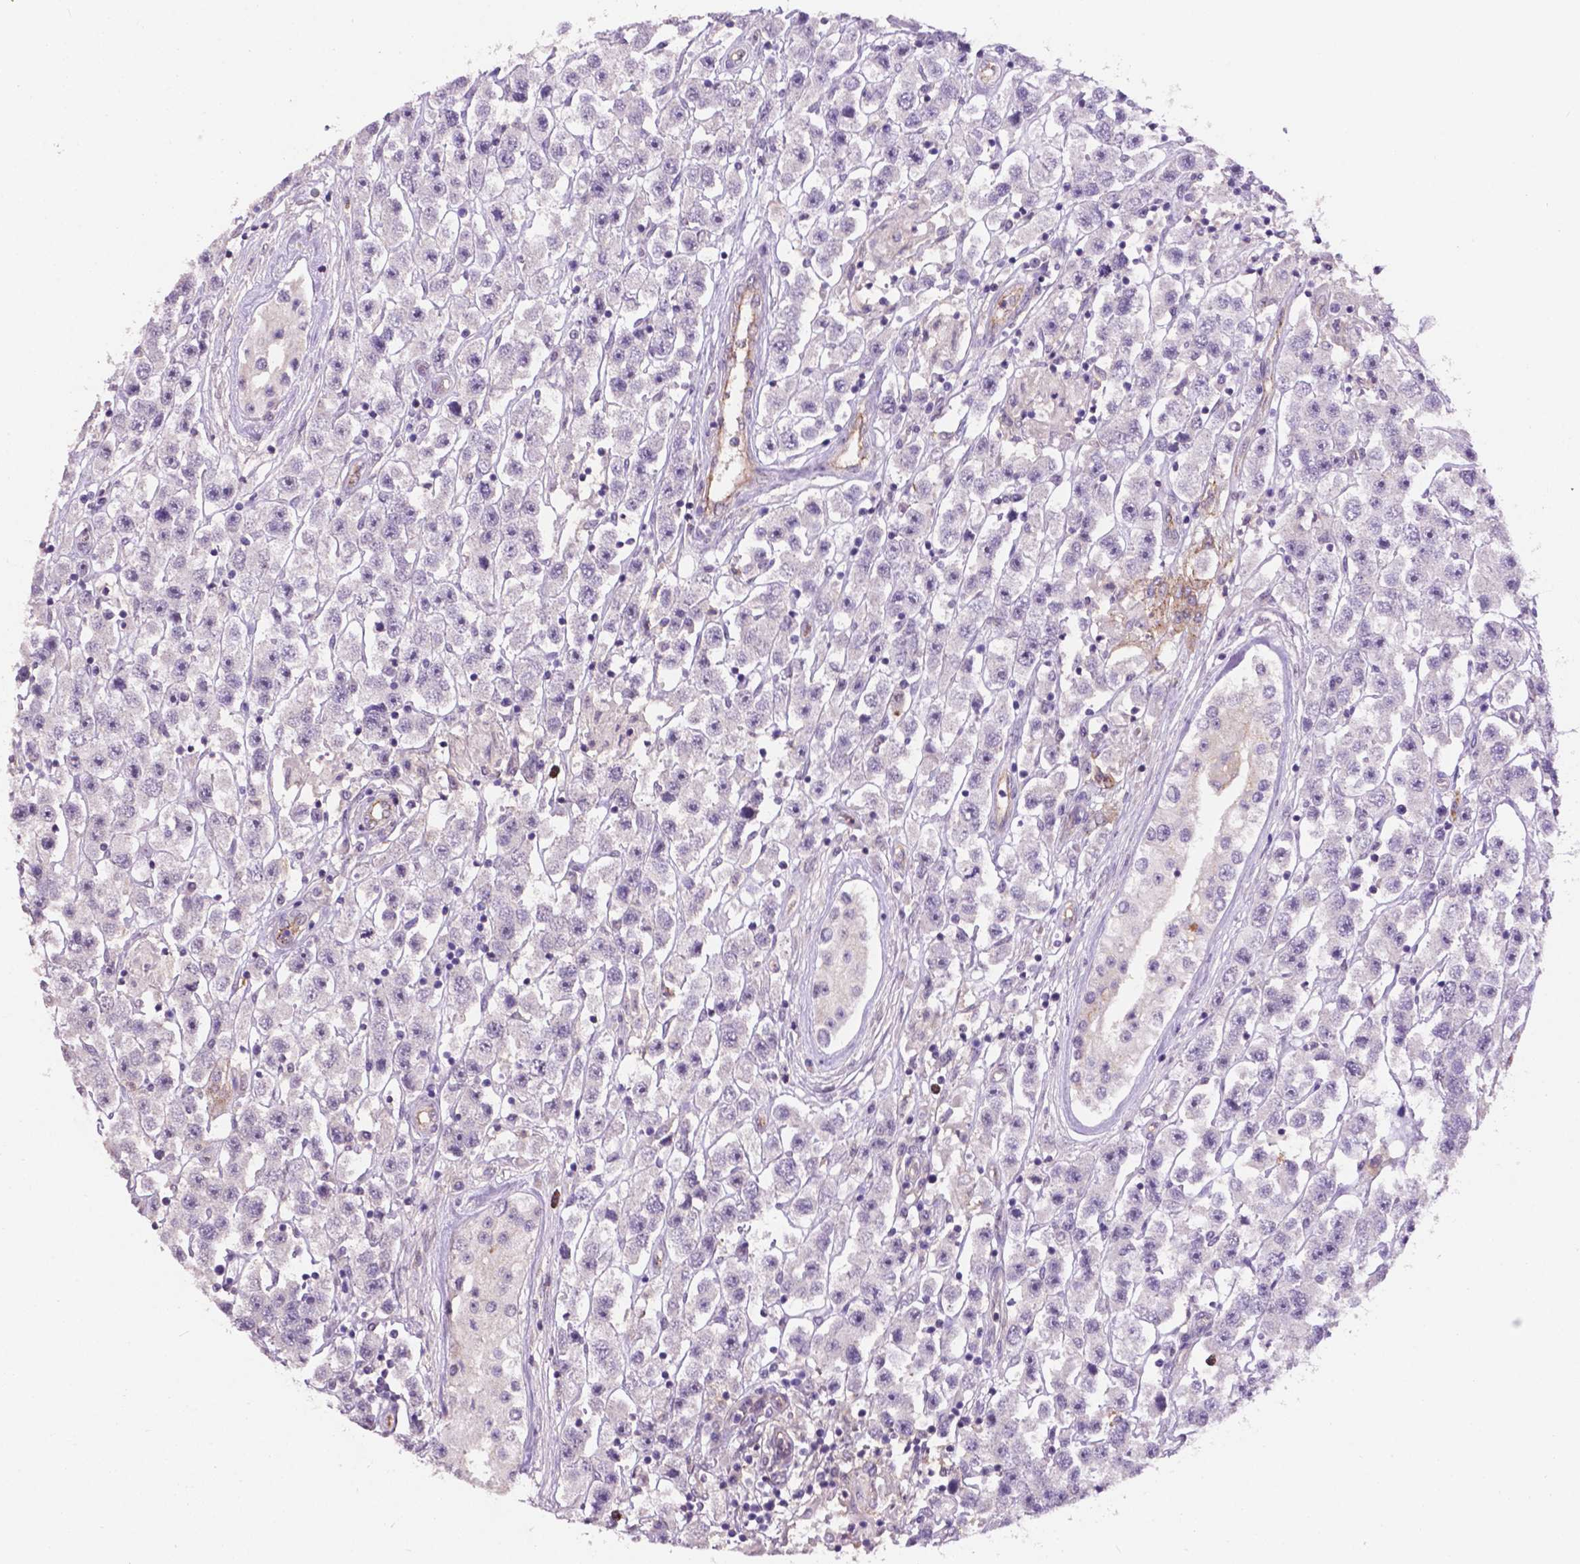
{"staining": {"intensity": "negative", "quantity": "none", "location": "none"}, "tissue": "testis cancer", "cell_type": "Tumor cells", "image_type": "cancer", "snomed": [{"axis": "morphology", "description": "Seminoma, NOS"}, {"axis": "topography", "description": "Testis"}], "caption": "This is a histopathology image of IHC staining of testis cancer (seminoma), which shows no staining in tumor cells.", "gene": "PLSCR1", "patient": {"sex": "male", "age": 45}}